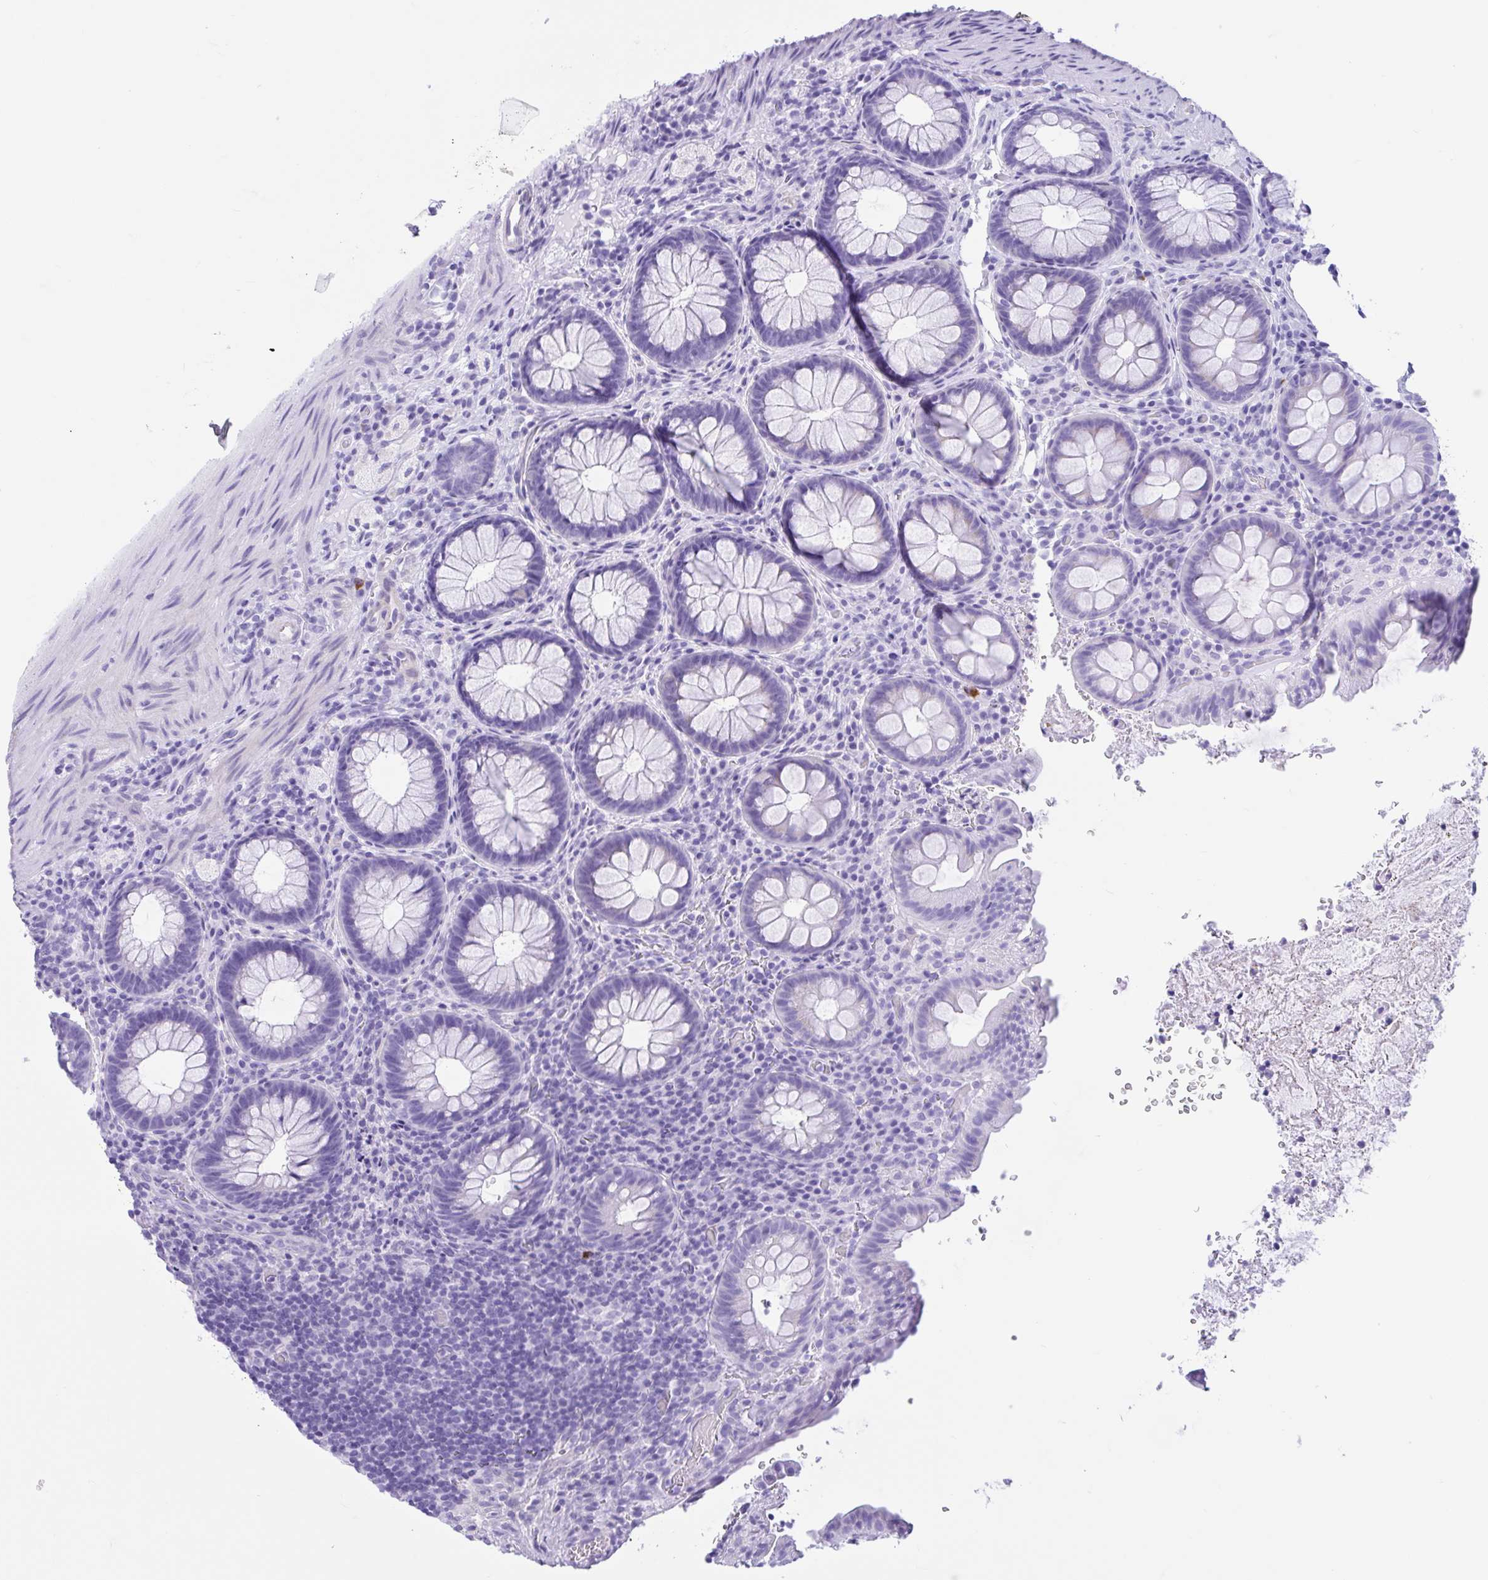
{"staining": {"intensity": "negative", "quantity": "none", "location": "none"}, "tissue": "rectum", "cell_type": "Glandular cells", "image_type": "normal", "snomed": [{"axis": "morphology", "description": "Normal tissue, NOS"}, {"axis": "topography", "description": "Rectum"}], "caption": "High magnification brightfield microscopy of benign rectum stained with DAB (brown) and counterstained with hematoxylin (blue): glandular cells show no significant staining.", "gene": "IAPP", "patient": {"sex": "female", "age": 69}}